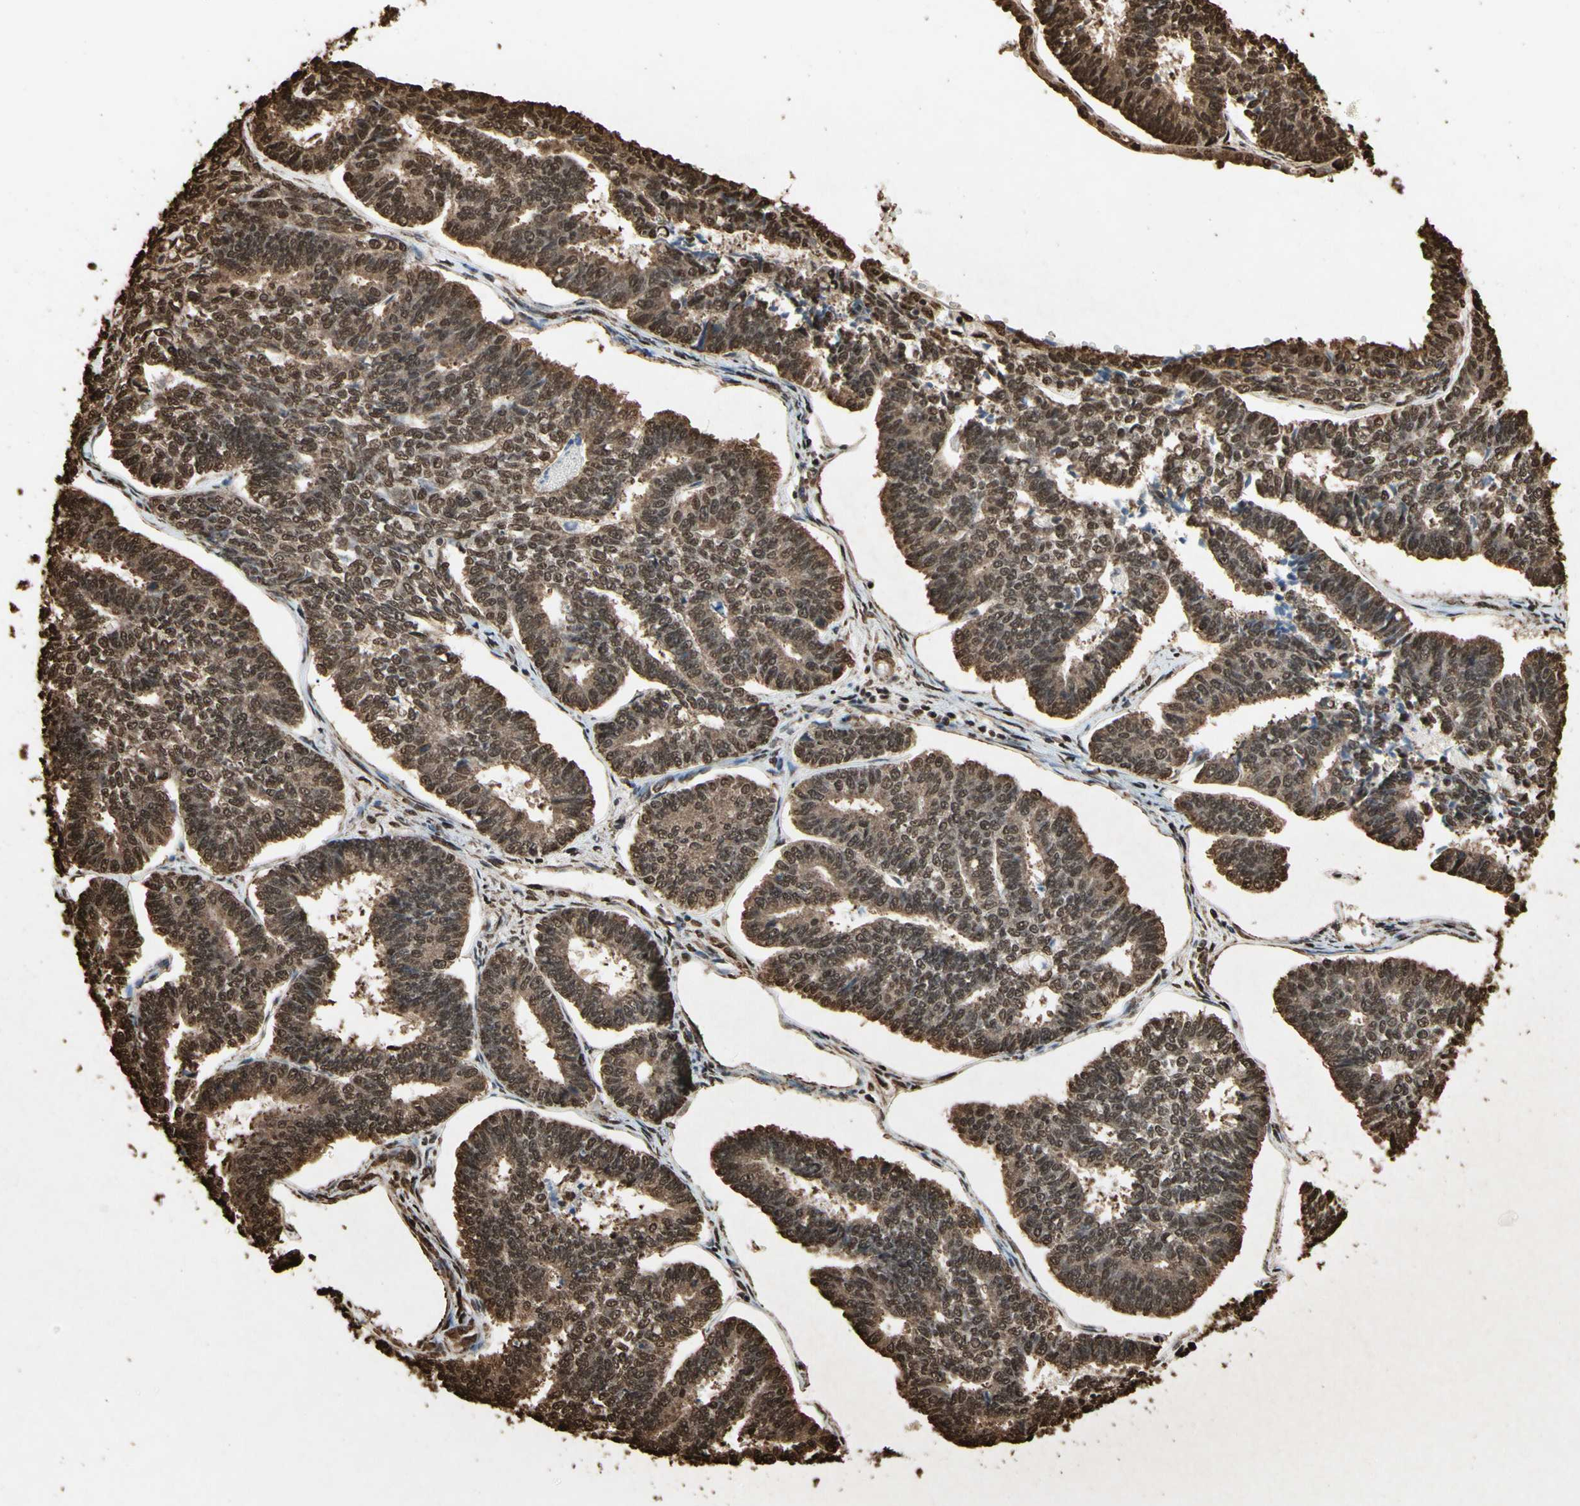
{"staining": {"intensity": "strong", "quantity": ">75%", "location": "cytoplasmic/membranous,nuclear"}, "tissue": "endometrial cancer", "cell_type": "Tumor cells", "image_type": "cancer", "snomed": [{"axis": "morphology", "description": "Adenocarcinoma, NOS"}, {"axis": "topography", "description": "Endometrium"}], "caption": "Immunohistochemistry micrograph of endometrial adenocarcinoma stained for a protein (brown), which displays high levels of strong cytoplasmic/membranous and nuclear positivity in about >75% of tumor cells.", "gene": "HNRNPK", "patient": {"sex": "female", "age": 70}}